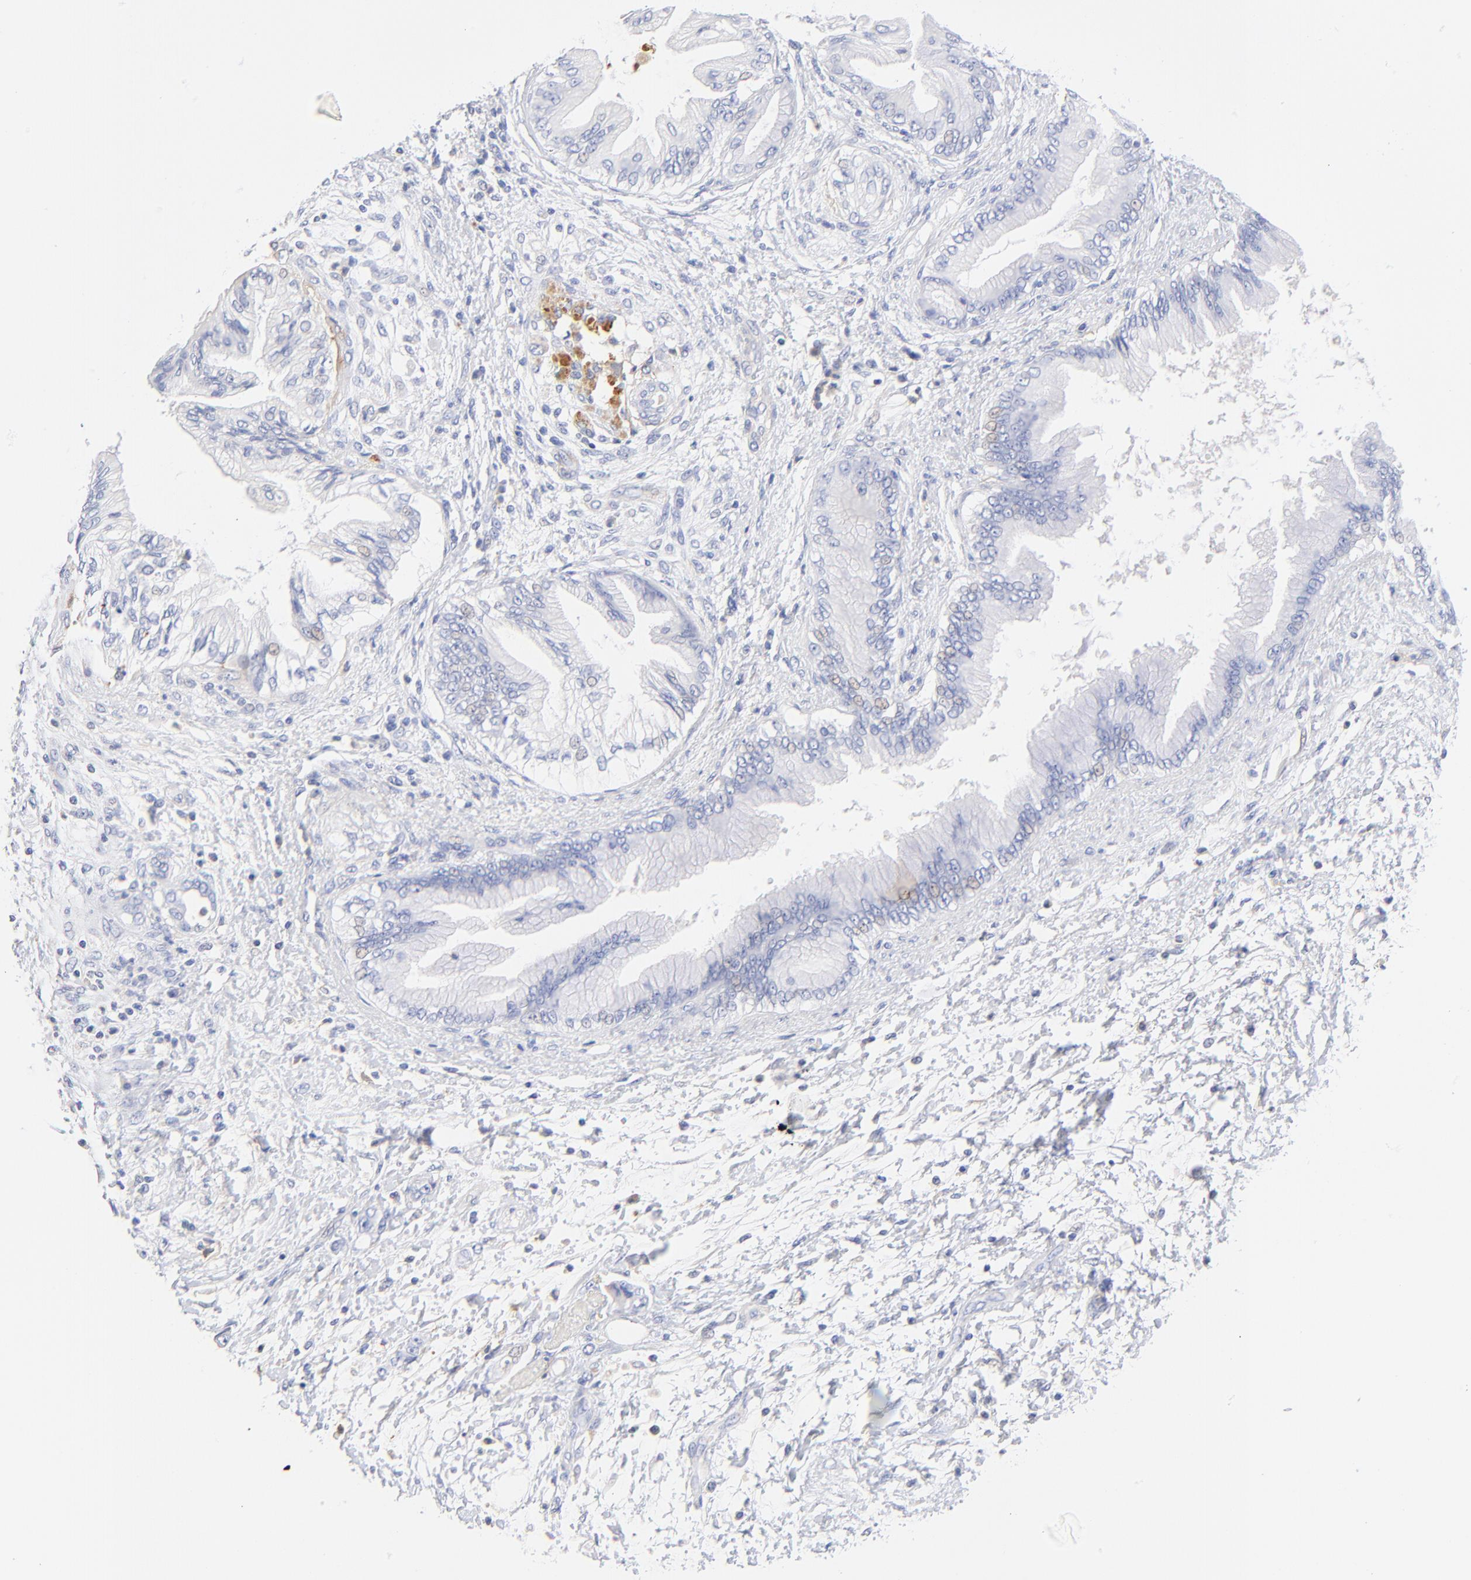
{"staining": {"intensity": "negative", "quantity": "none", "location": "none"}, "tissue": "pancreatic cancer", "cell_type": "Tumor cells", "image_type": "cancer", "snomed": [{"axis": "morphology", "description": "Adenocarcinoma, NOS"}, {"axis": "topography", "description": "Pancreas"}], "caption": "DAB (3,3'-diaminobenzidine) immunohistochemical staining of human pancreatic adenocarcinoma displays no significant staining in tumor cells.", "gene": "MDGA2", "patient": {"sex": "female", "age": 70}}